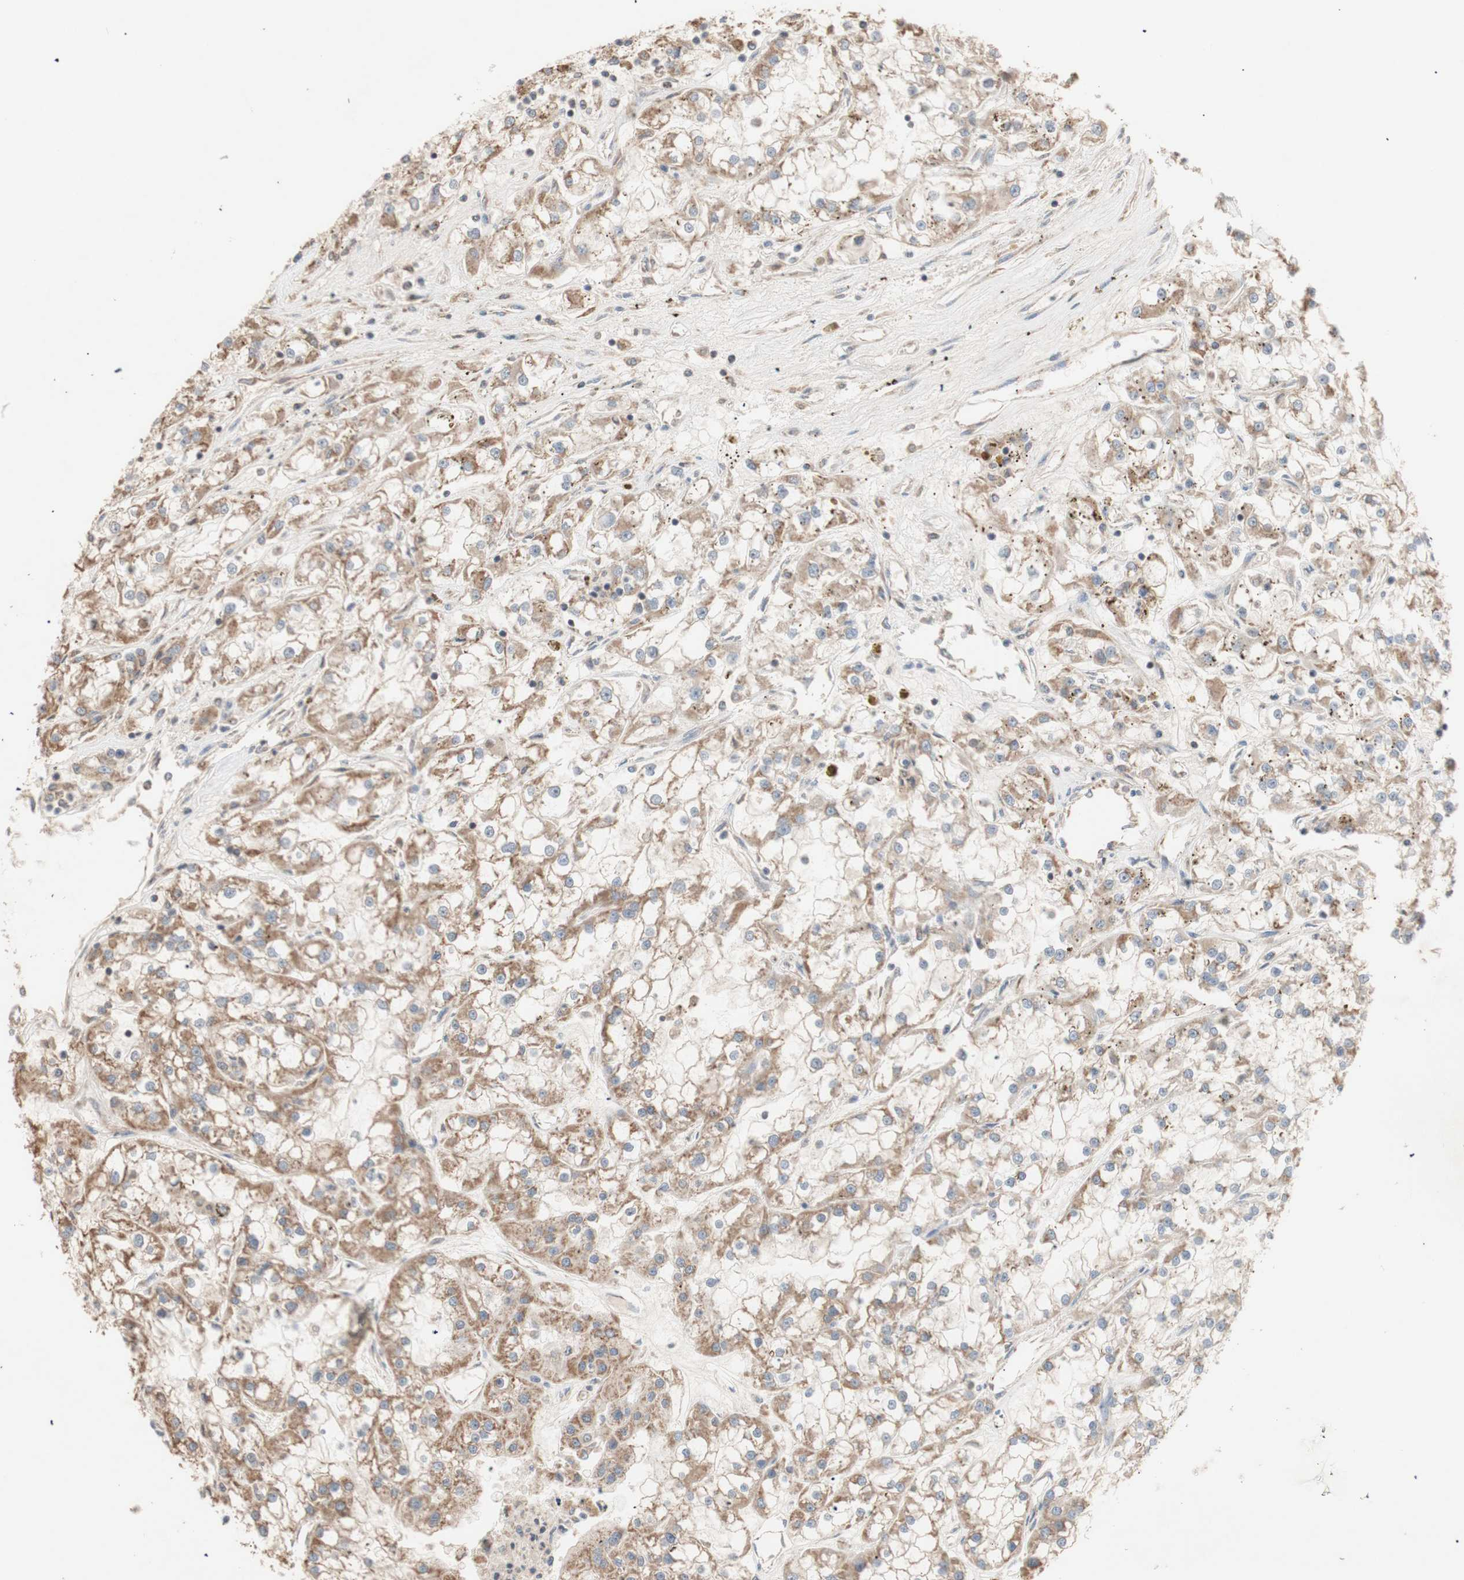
{"staining": {"intensity": "moderate", "quantity": ">75%", "location": "cytoplasmic/membranous"}, "tissue": "renal cancer", "cell_type": "Tumor cells", "image_type": "cancer", "snomed": [{"axis": "morphology", "description": "Adenocarcinoma, NOS"}, {"axis": "topography", "description": "Kidney"}], "caption": "Renal cancer (adenocarcinoma) stained for a protein demonstrates moderate cytoplasmic/membranous positivity in tumor cells.", "gene": "PTGIS", "patient": {"sex": "female", "age": 52}}